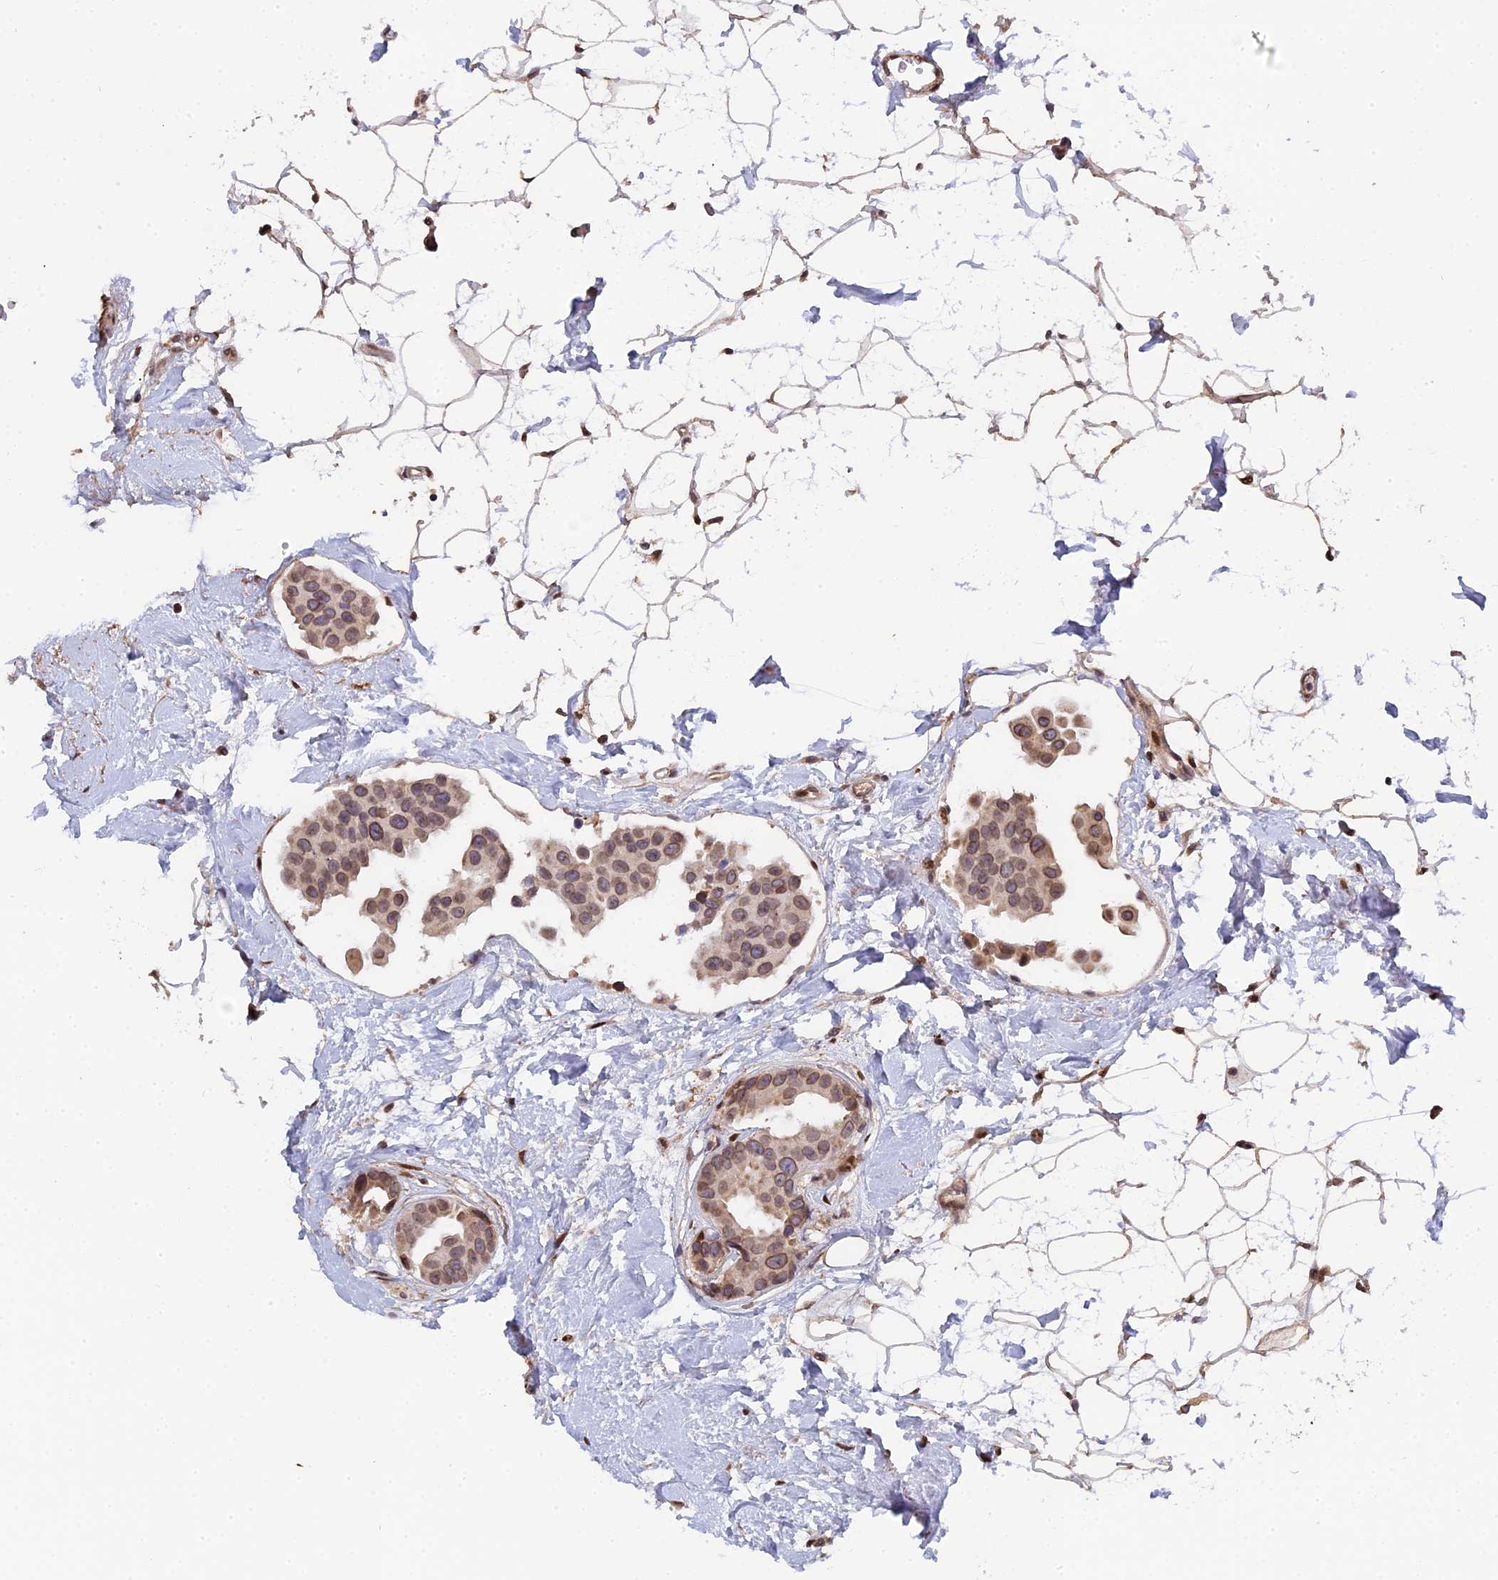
{"staining": {"intensity": "weak", "quantity": ">75%", "location": "cytoplasmic/membranous,nuclear"}, "tissue": "breast cancer", "cell_type": "Tumor cells", "image_type": "cancer", "snomed": [{"axis": "morphology", "description": "Normal tissue, NOS"}, {"axis": "morphology", "description": "Duct carcinoma"}, {"axis": "topography", "description": "Breast"}], "caption": "Human breast cancer (invasive ductal carcinoma) stained with a protein marker exhibits weak staining in tumor cells.", "gene": "PYGO1", "patient": {"sex": "female", "age": 39}}